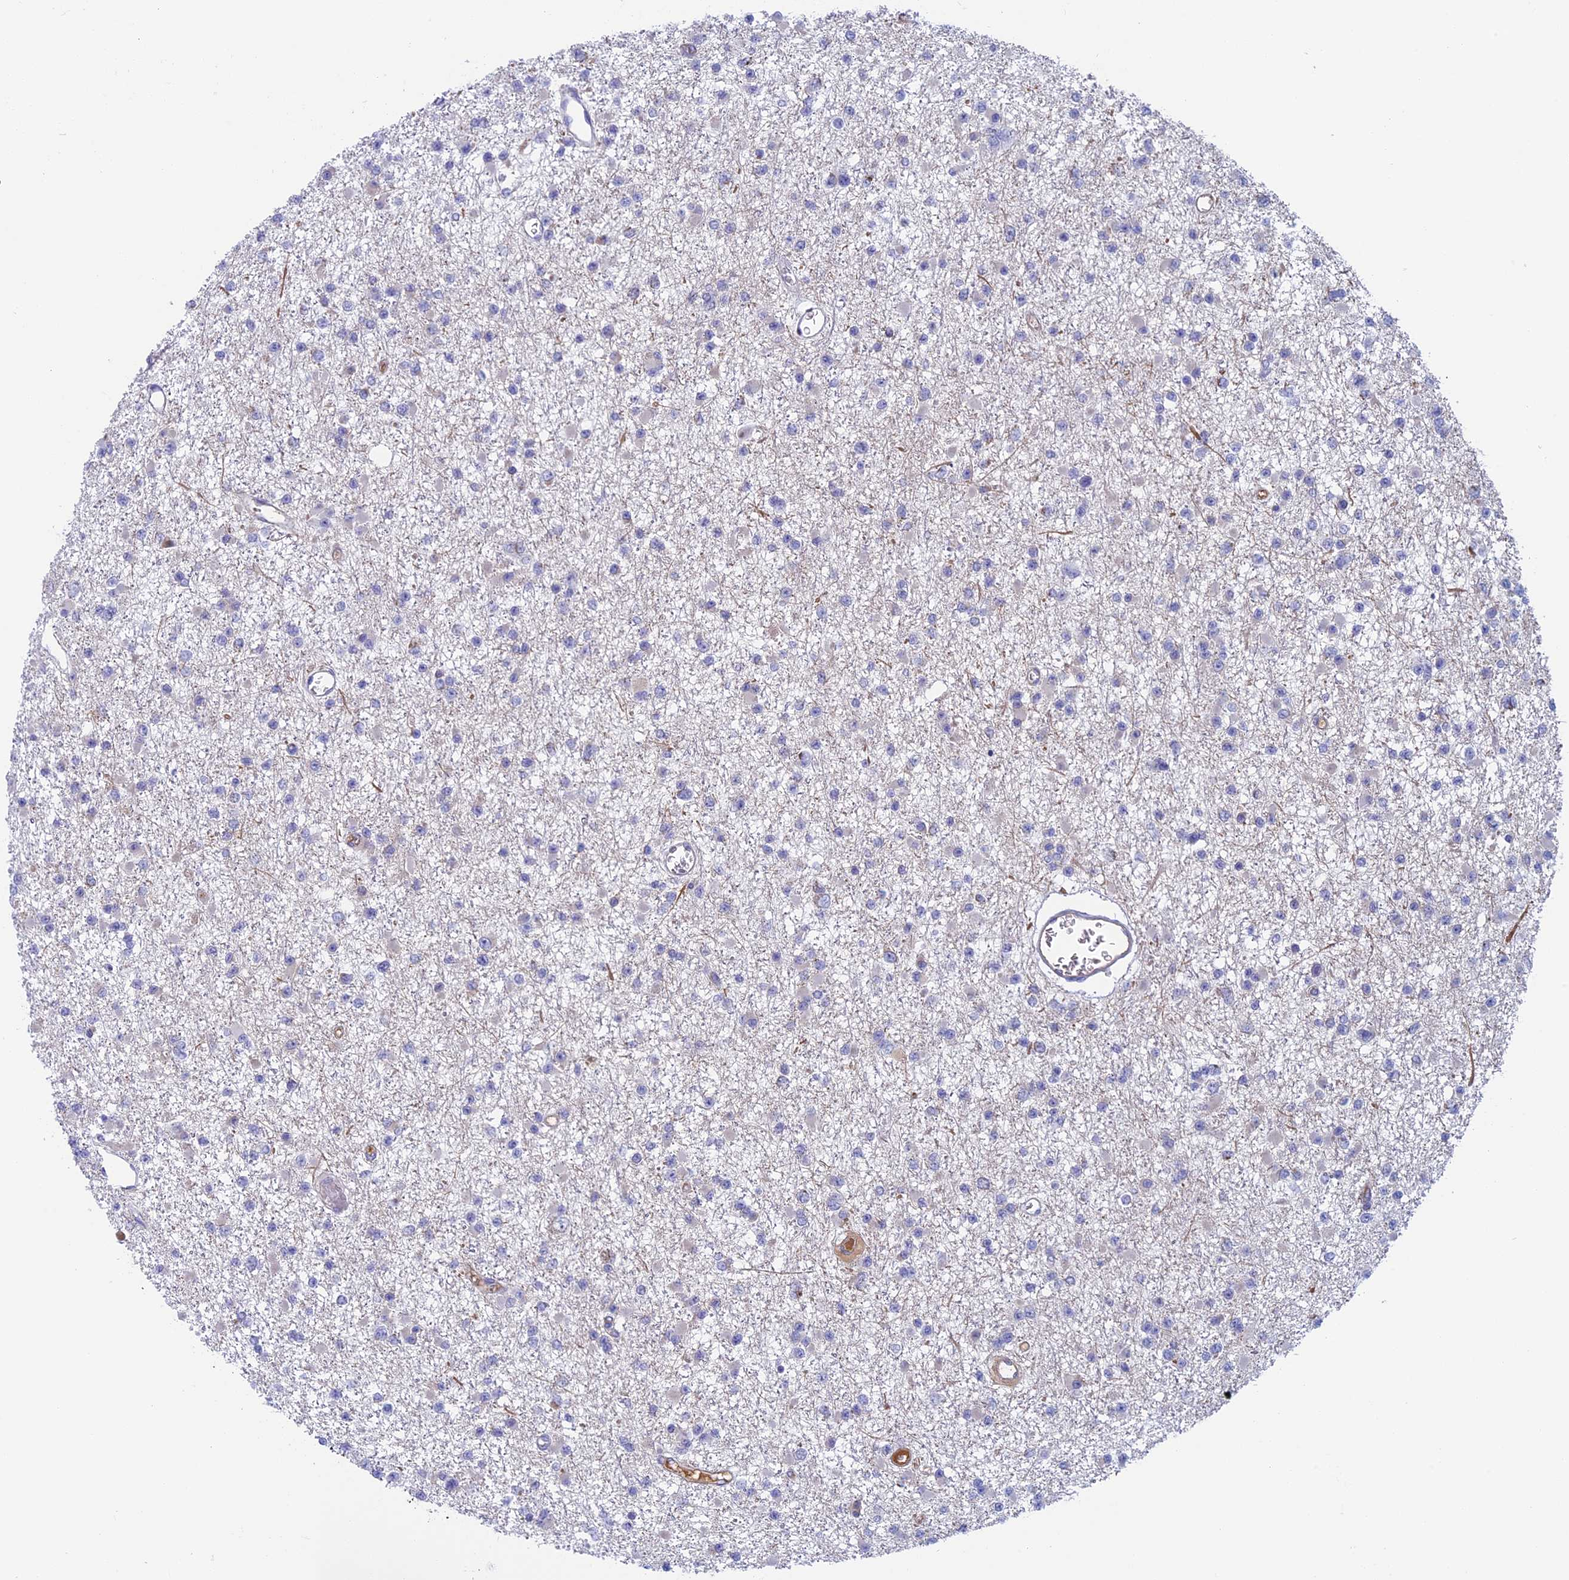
{"staining": {"intensity": "negative", "quantity": "none", "location": "none"}, "tissue": "glioma", "cell_type": "Tumor cells", "image_type": "cancer", "snomed": [{"axis": "morphology", "description": "Glioma, malignant, Low grade"}, {"axis": "topography", "description": "Brain"}], "caption": "This is a image of immunohistochemistry (IHC) staining of malignant low-grade glioma, which shows no staining in tumor cells. (DAB (3,3'-diaminobenzidine) immunohistochemistry (IHC) with hematoxylin counter stain).", "gene": "NDUFB9", "patient": {"sex": "female", "age": 22}}